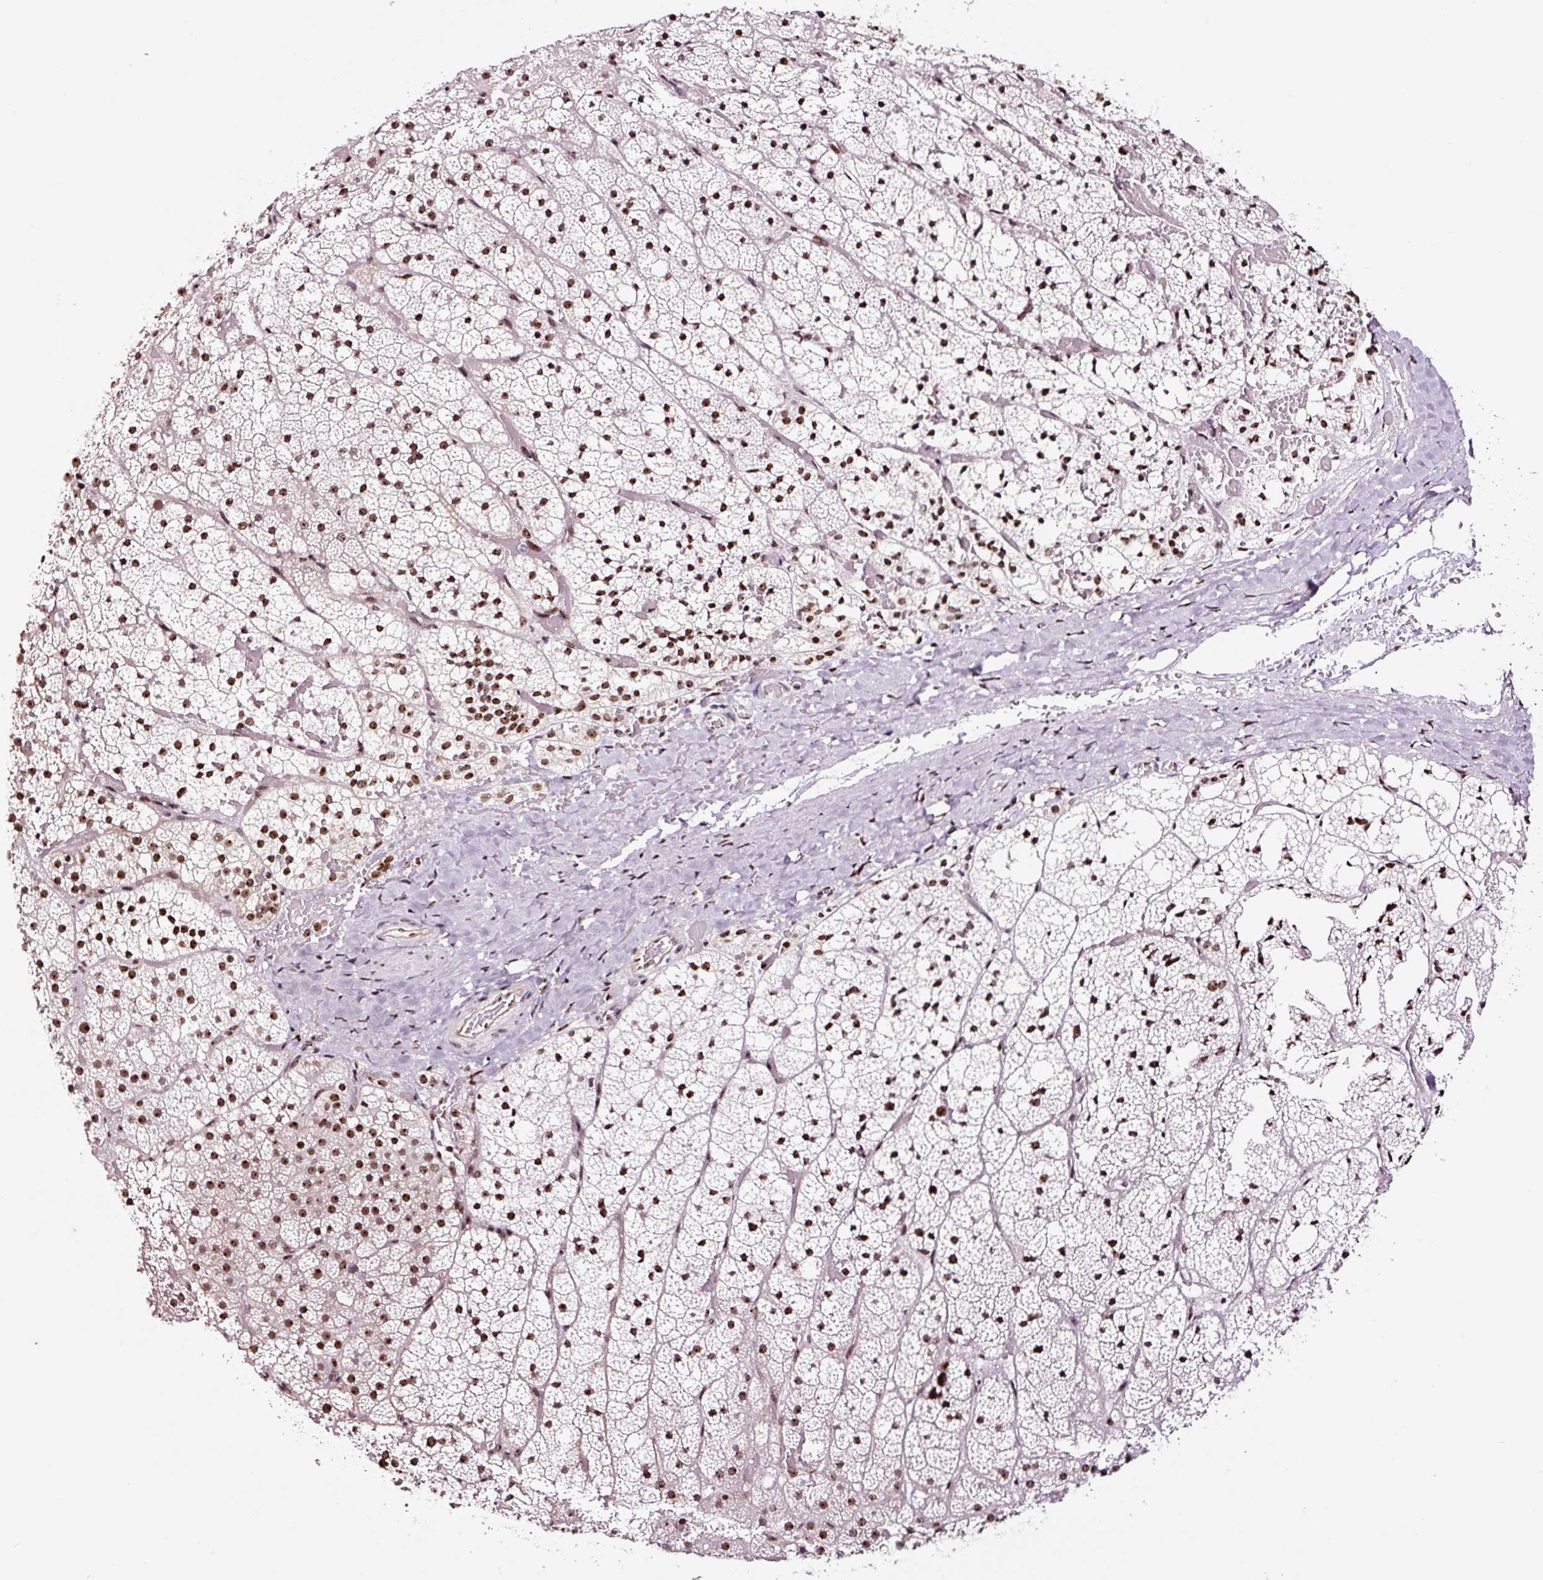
{"staining": {"intensity": "strong", "quantity": ">75%", "location": "nuclear"}, "tissue": "adrenal gland", "cell_type": "Glandular cells", "image_type": "normal", "snomed": [{"axis": "morphology", "description": "Normal tissue, NOS"}, {"axis": "topography", "description": "Adrenal gland"}], "caption": "This histopathology image shows immunohistochemistry staining of unremarkable human adrenal gland, with high strong nuclear expression in about >75% of glandular cells.", "gene": "GNL3", "patient": {"sex": "male", "age": 53}}